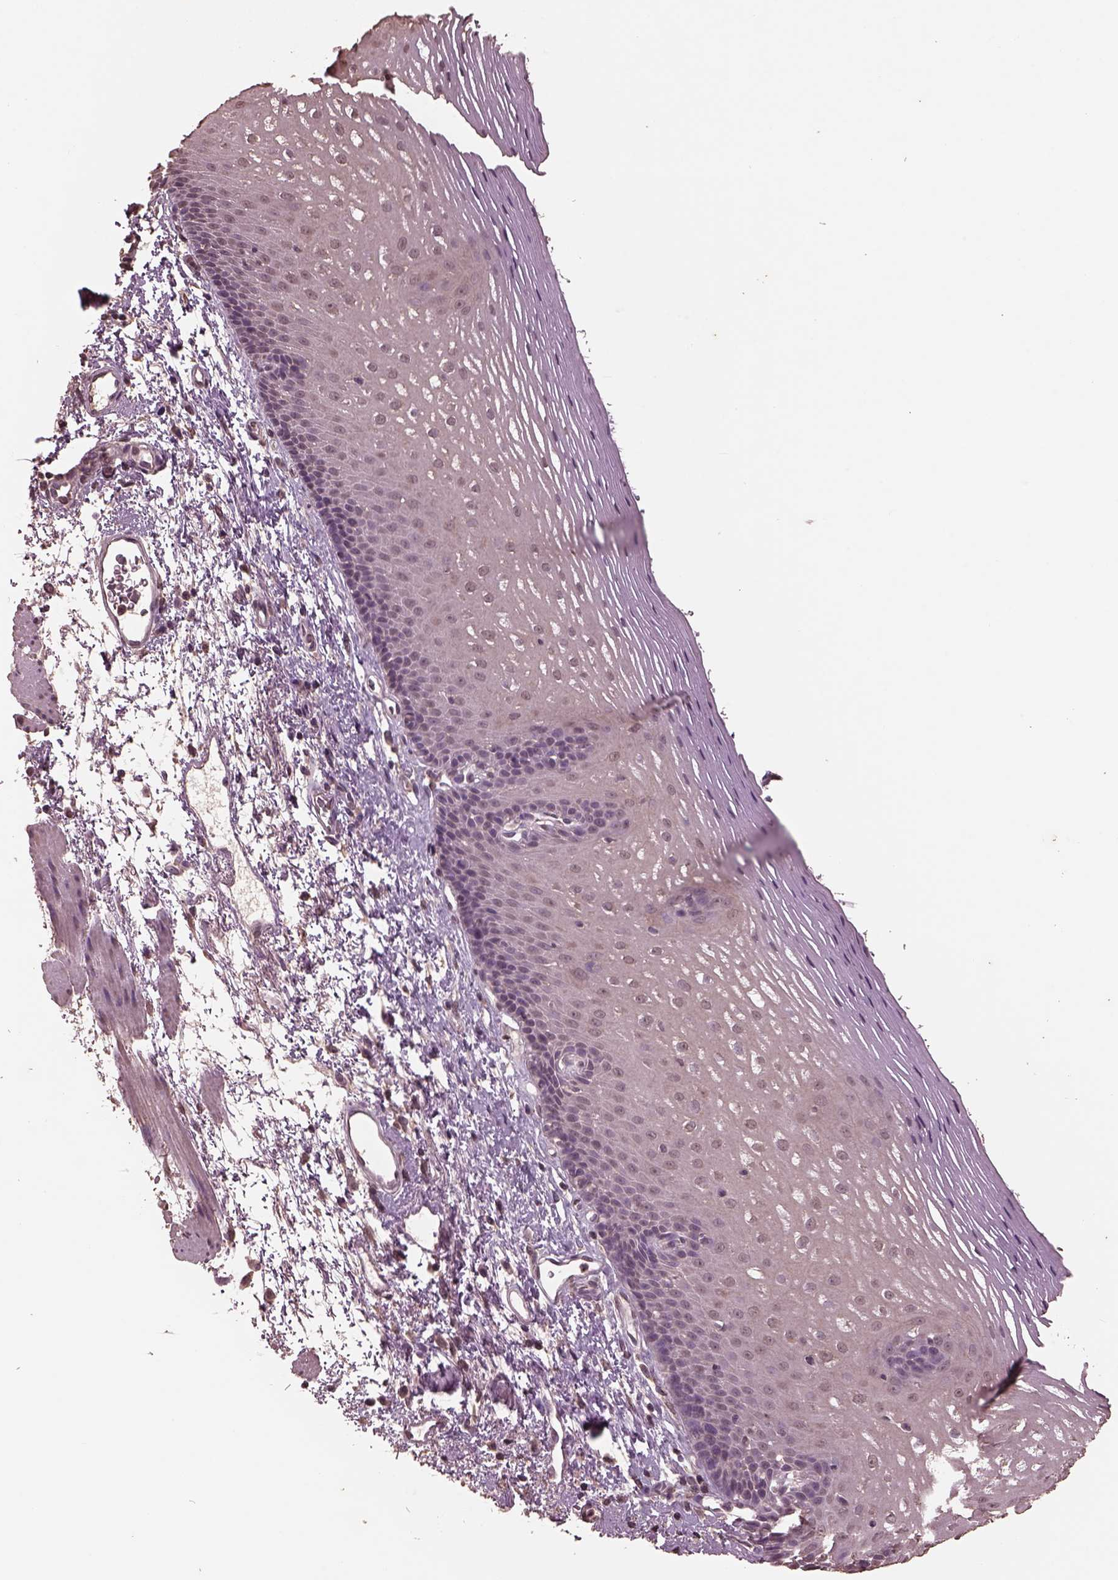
{"staining": {"intensity": "negative", "quantity": "none", "location": "none"}, "tissue": "esophagus", "cell_type": "Squamous epithelial cells", "image_type": "normal", "snomed": [{"axis": "morphology", "description": "Normal tissue, NOS"}, {"axis": "topography", "description": "Esophagus"}], "caption": "High power microscopy photomicrograph of an immunohistochemistry image of normal esophagus, revealing no significant staining in squamous epithelial cells.", "gene": "CPT1C", "patient": {"sex": "male", "age": 76}}